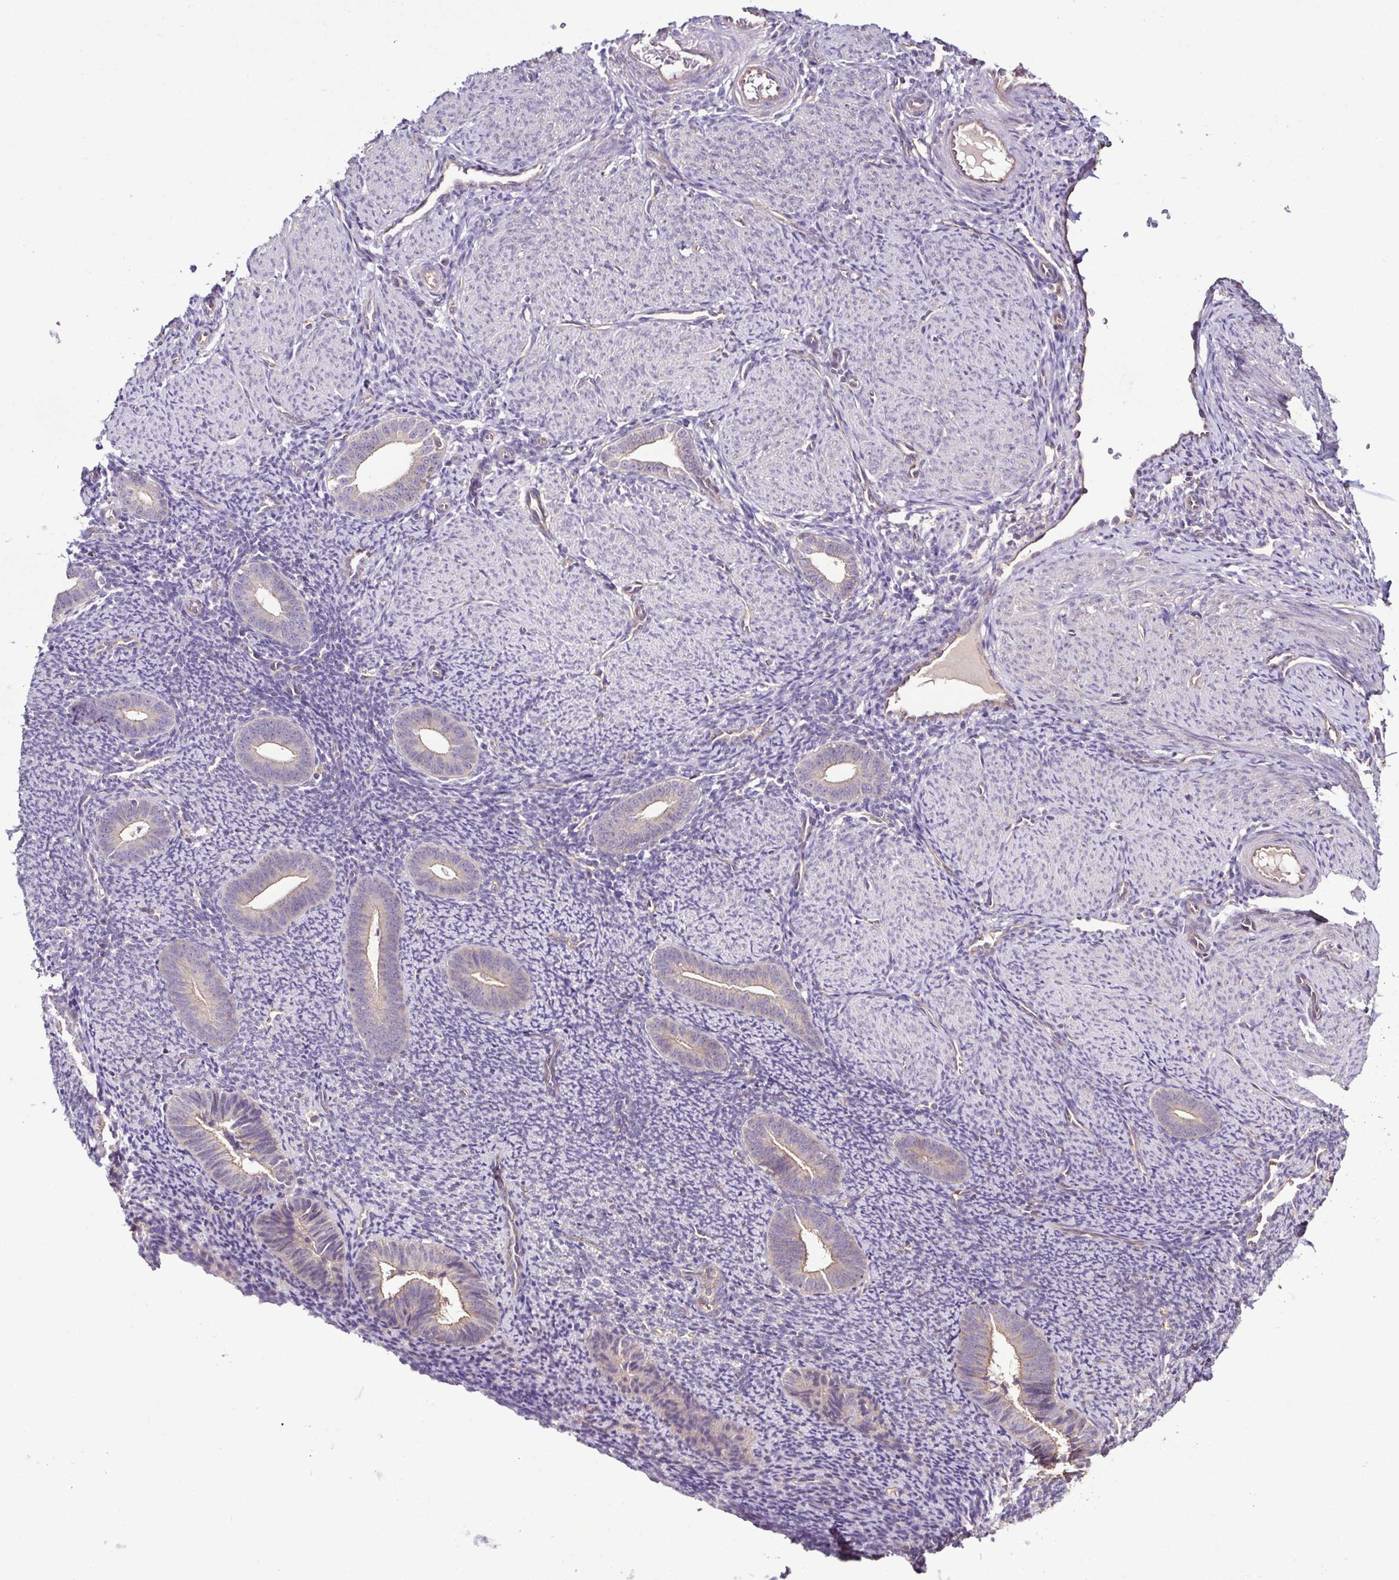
{"staining": {"intensity": "negative", "quantity": "none", "location": "none"}, "tissue": "endometrium", "cell_type": "Cells in endometrial stroma", "image_type": "normal", "snomed": [{"axis": "morphology", "description": "Normal tissue, NOS"}, {"axis": "topography", "description": "Endometrium"}], "caption": "Immunohistochemical staining of benign endometrium shows no significant staining in cells in endometrial stroma. Nuclei are stained in blue.", "gene": "LMOD2", "patient": {"sex": "female", "age": 39}}